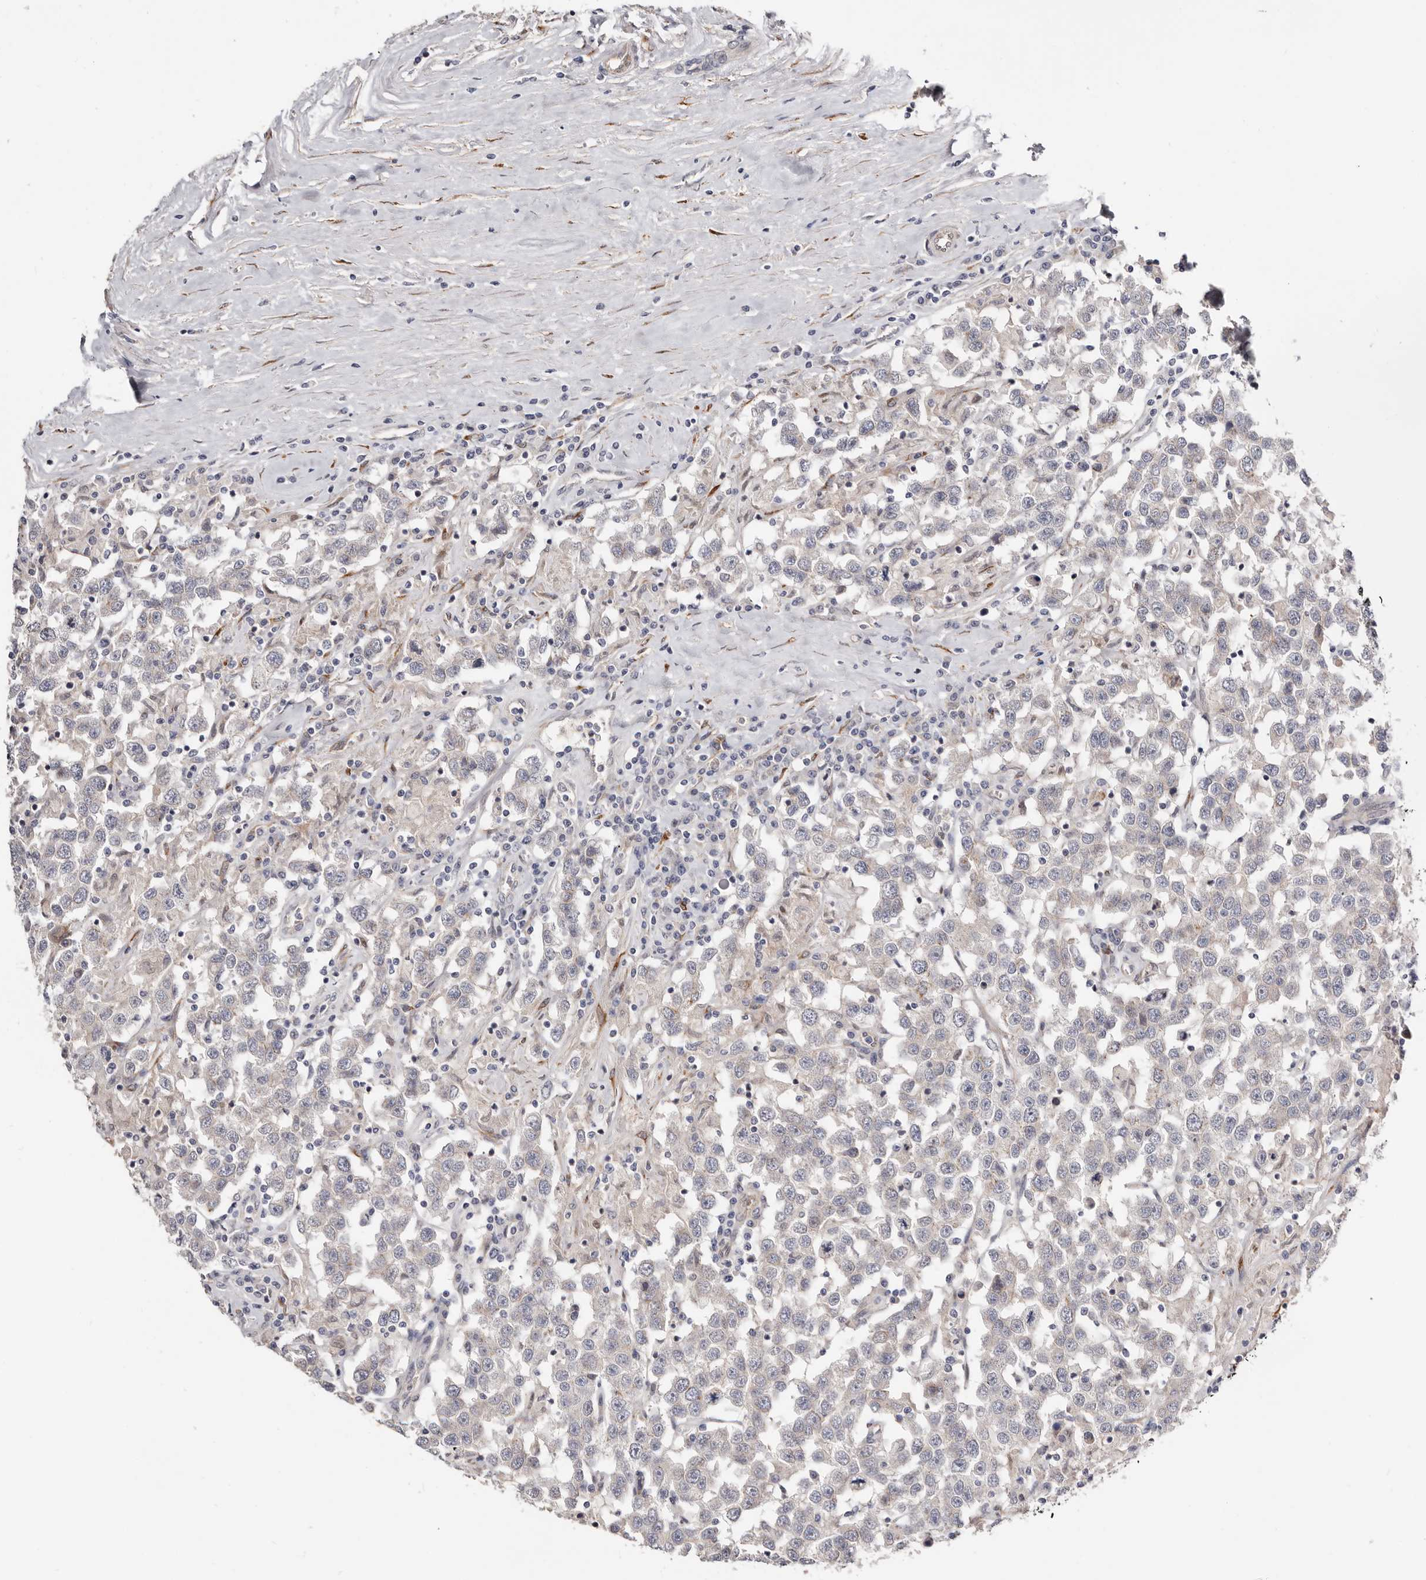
{"staining": {"intensity": "negative", "quantity": "none", "location": "none"}, "tissue": "testis cancer", "cell_type": "Tumor cells", "image_type": "cancer", "snomed": [{"axis": "morphology", "description": "Seminoma, NOS"}, {"axis": "topography", "description": "Testis"}], "caption": "Protein analysis of testis cancer (seminoma) exhibits no significant expression in tumor cells.", "gene": "USH1C", "patient": {"sex": "male", "age": 41}}